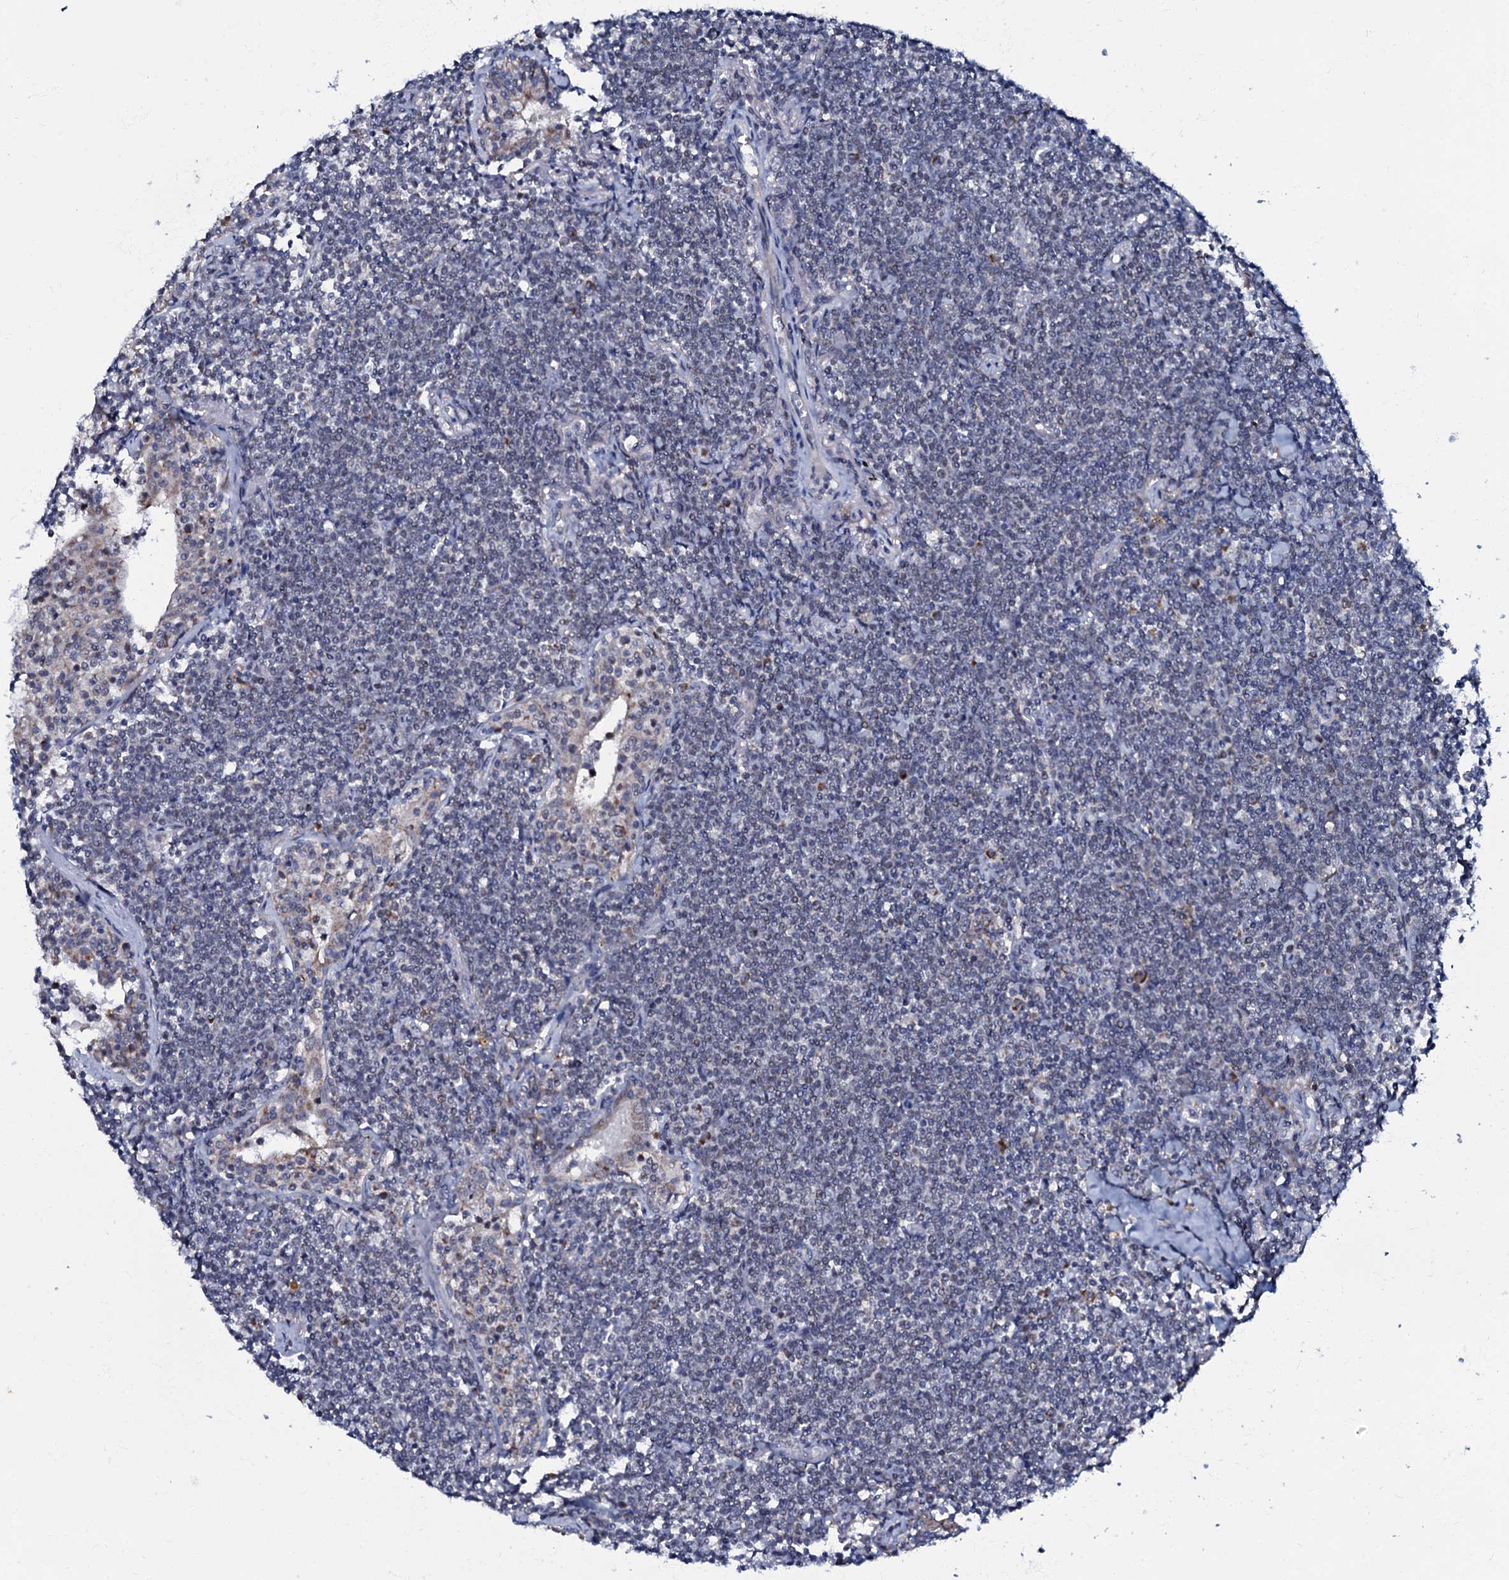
{"staining": {"intensity": "negative", "quantity": "none", "location": "none"}, "tissue": "lymphoma", "cell_type": "Tumor cells", "image_type": "cancer", "snomed": [{"axis": "morphology", "description": "Malignant lymphoma, non-Hodgkin's type, Low grade"}, {"axis": "topography", "description": "Lung"}], "caption": "Protein analysis of malignant lymphoma, non-Hodgkin's type (low-grade) displays no significant staining in tumor cells.", "gene": "MRPL51", "patient": {"sex": "female", "age": 71}}